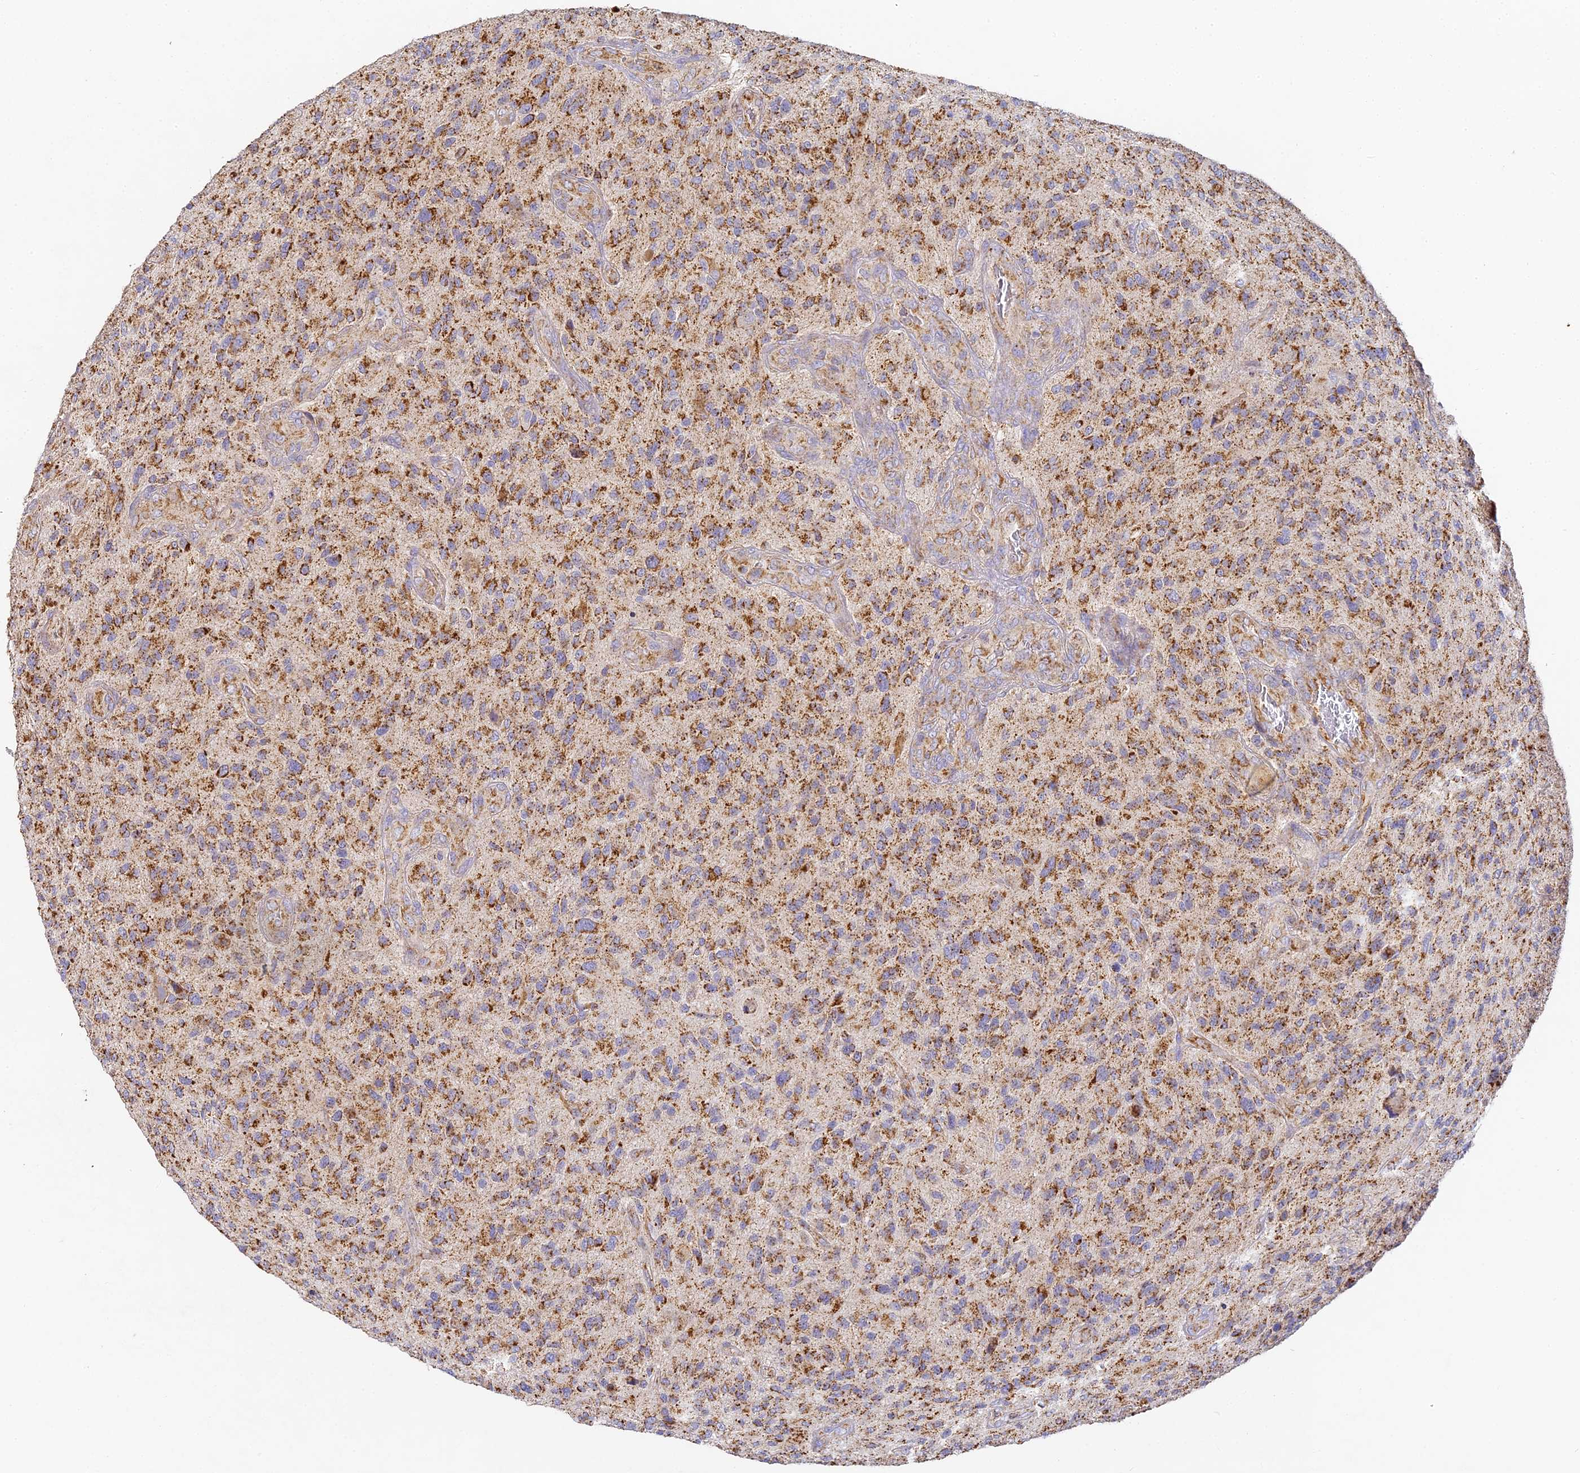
{"staining": {"intensity": "moderate", "quantity": ">75%", "location": "cytoplasmic/membranous"}, "tissue": "glioma", "cell_type": "Tumor cells", "image_type": "cancer", "snomed": [{"axis": "morphology", "description": "Glioma, malignant, High grade"}, {"axis": "topography", "description": "Brain"}], "caption": "A histopathology image showing moderate cytoplasmic/membranous positivity in about >75% of tumor cells in malignant high-grade glioma, as visualized by brown immunohistochemical staining.", "gene": "DONSON", "patient": {"sex": "male", "age": 47}}